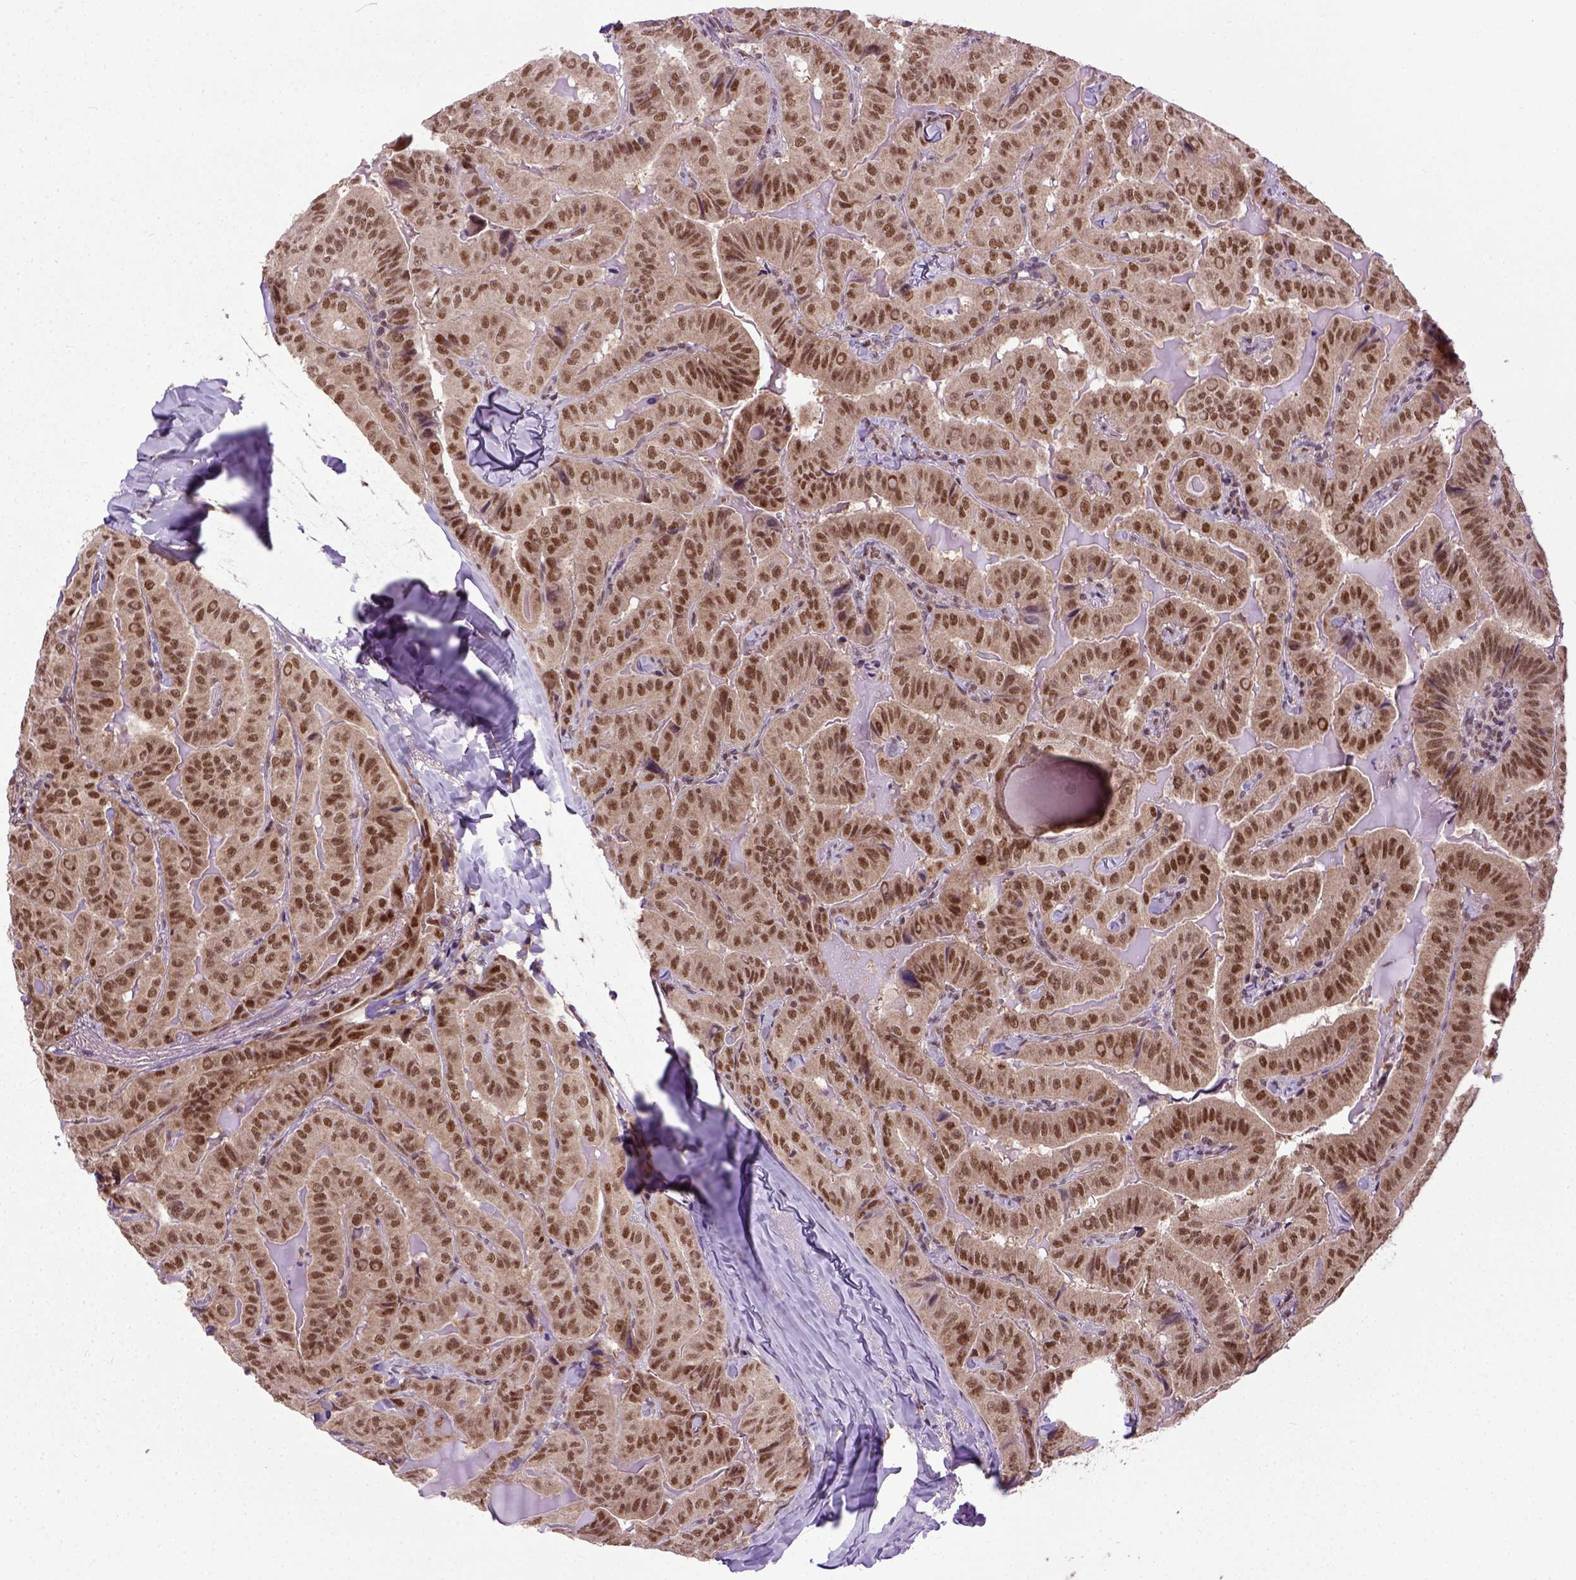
{"staining": {"intensity": "moderate", "quantity": ">75%", "location": "nuclear"}, "tissue": "thyroid cancer", "cell_type": "Tumor cells", "image_type": "cancer", "snomed": [{"axis": "morphology", "description": "Papillary adenocarcinoma, NOS"}, {"axis": "topography", "description": "Thyroid gland"}], "caption": "Immunohistochemical staining of papillary adenocarcinoma (thyroid) exhibits moderate nuclear protein staining in about >75% of tumor cells. Ihc stains the protein in brown and the nuclei are stained blue.", "gene": "UBA3", "patient": {"sex": "female", "age": 68}}